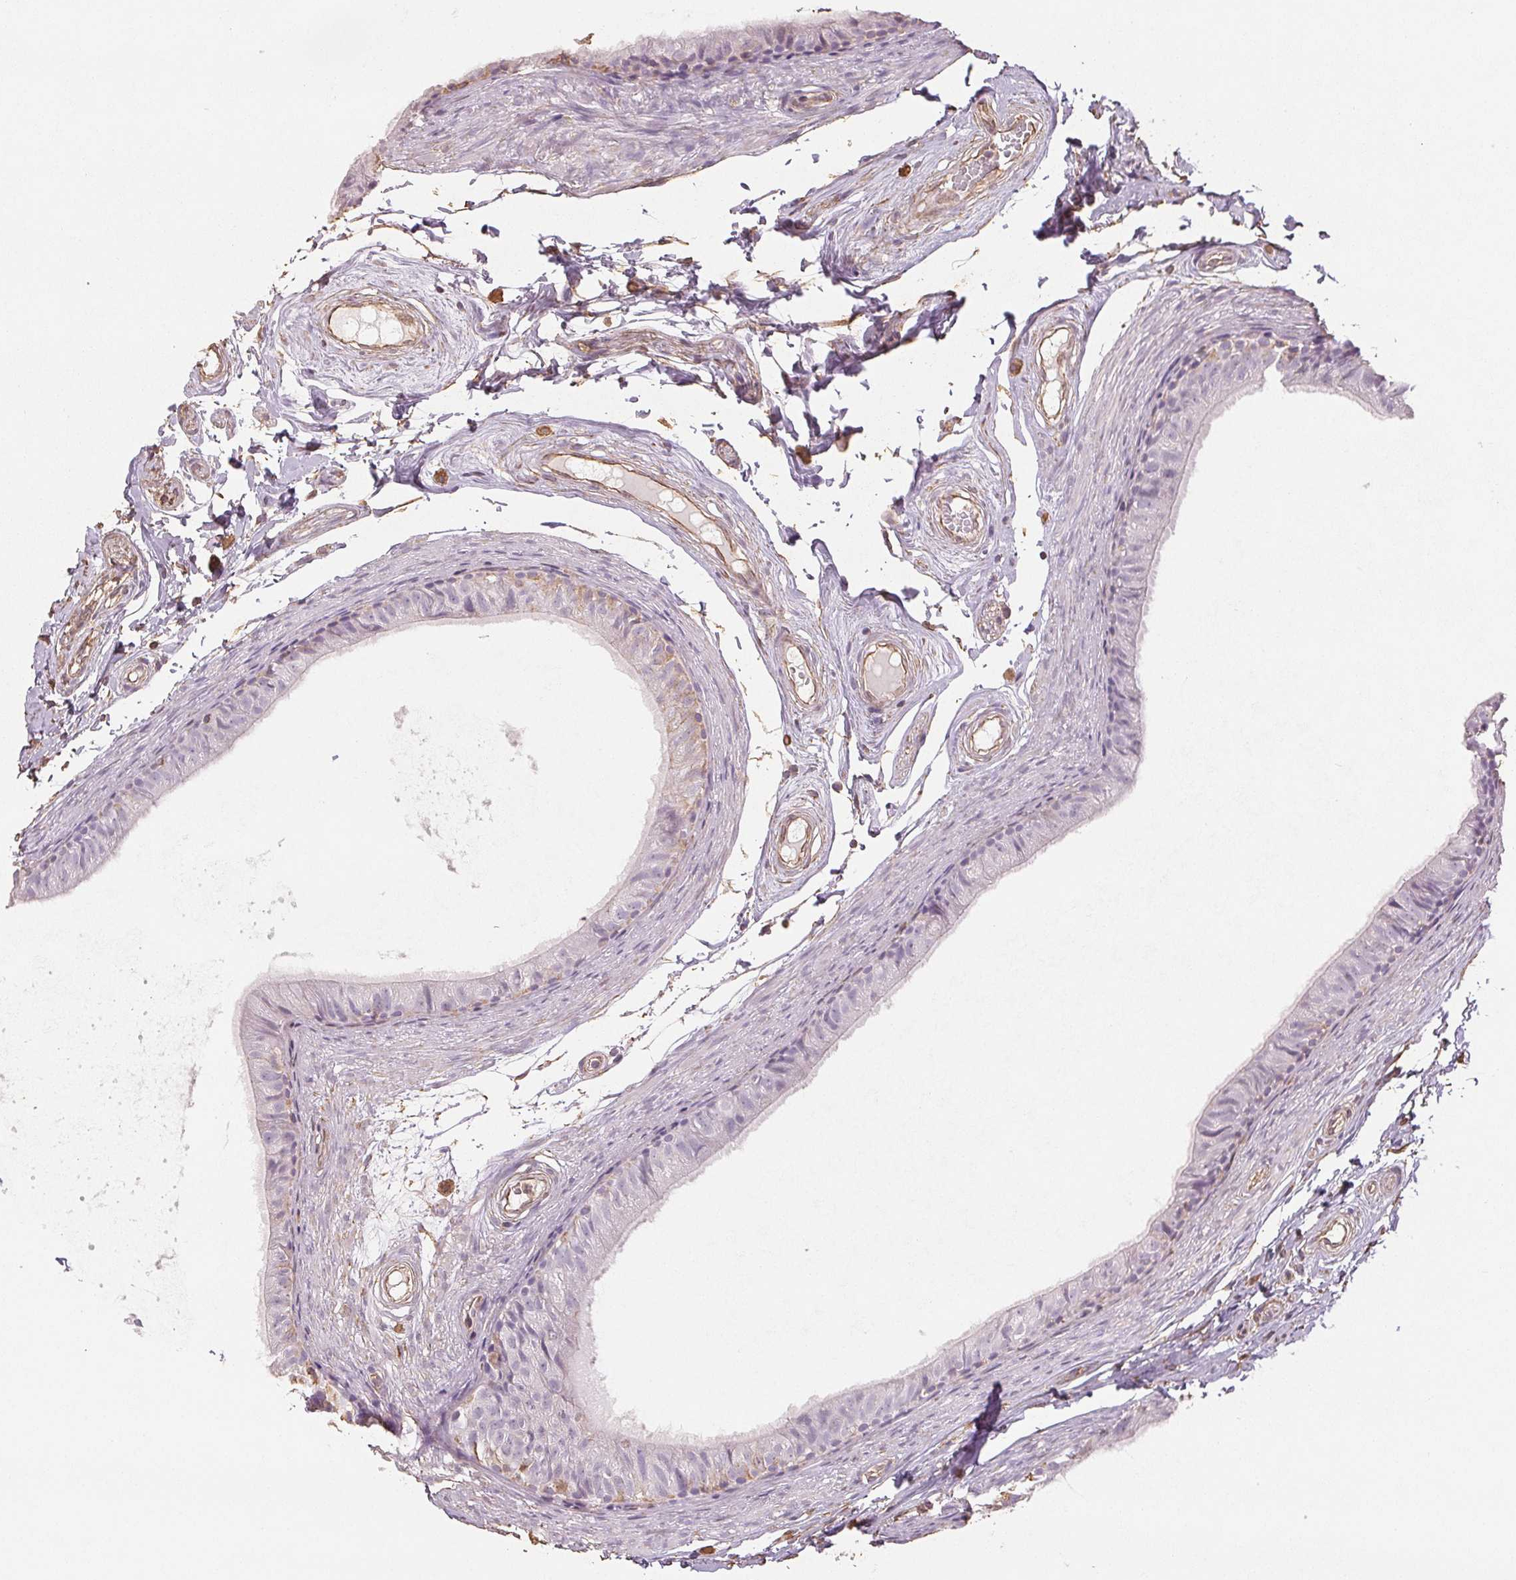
{"staining": {"intensity": "negative", "quantity": "none", "location": "none"}, "tissue": "epididymis", "cell_type": "Glandular cells", "image_type": "normal", "snomed": [{"axis": "morphology", "description": "Normal tissue, NOS"}, {"axis": "topography", "description": "Epididymis"}], "caption": "Glandular cells show no significant protein staining in normal epididymis. (DAB (3,3'-diaminobenzidine) immunohistochemistry (IHC) with hematoxylin counter stain).", "gene": "COL7A1", "patient": {"sex": "male", "age": 45}}